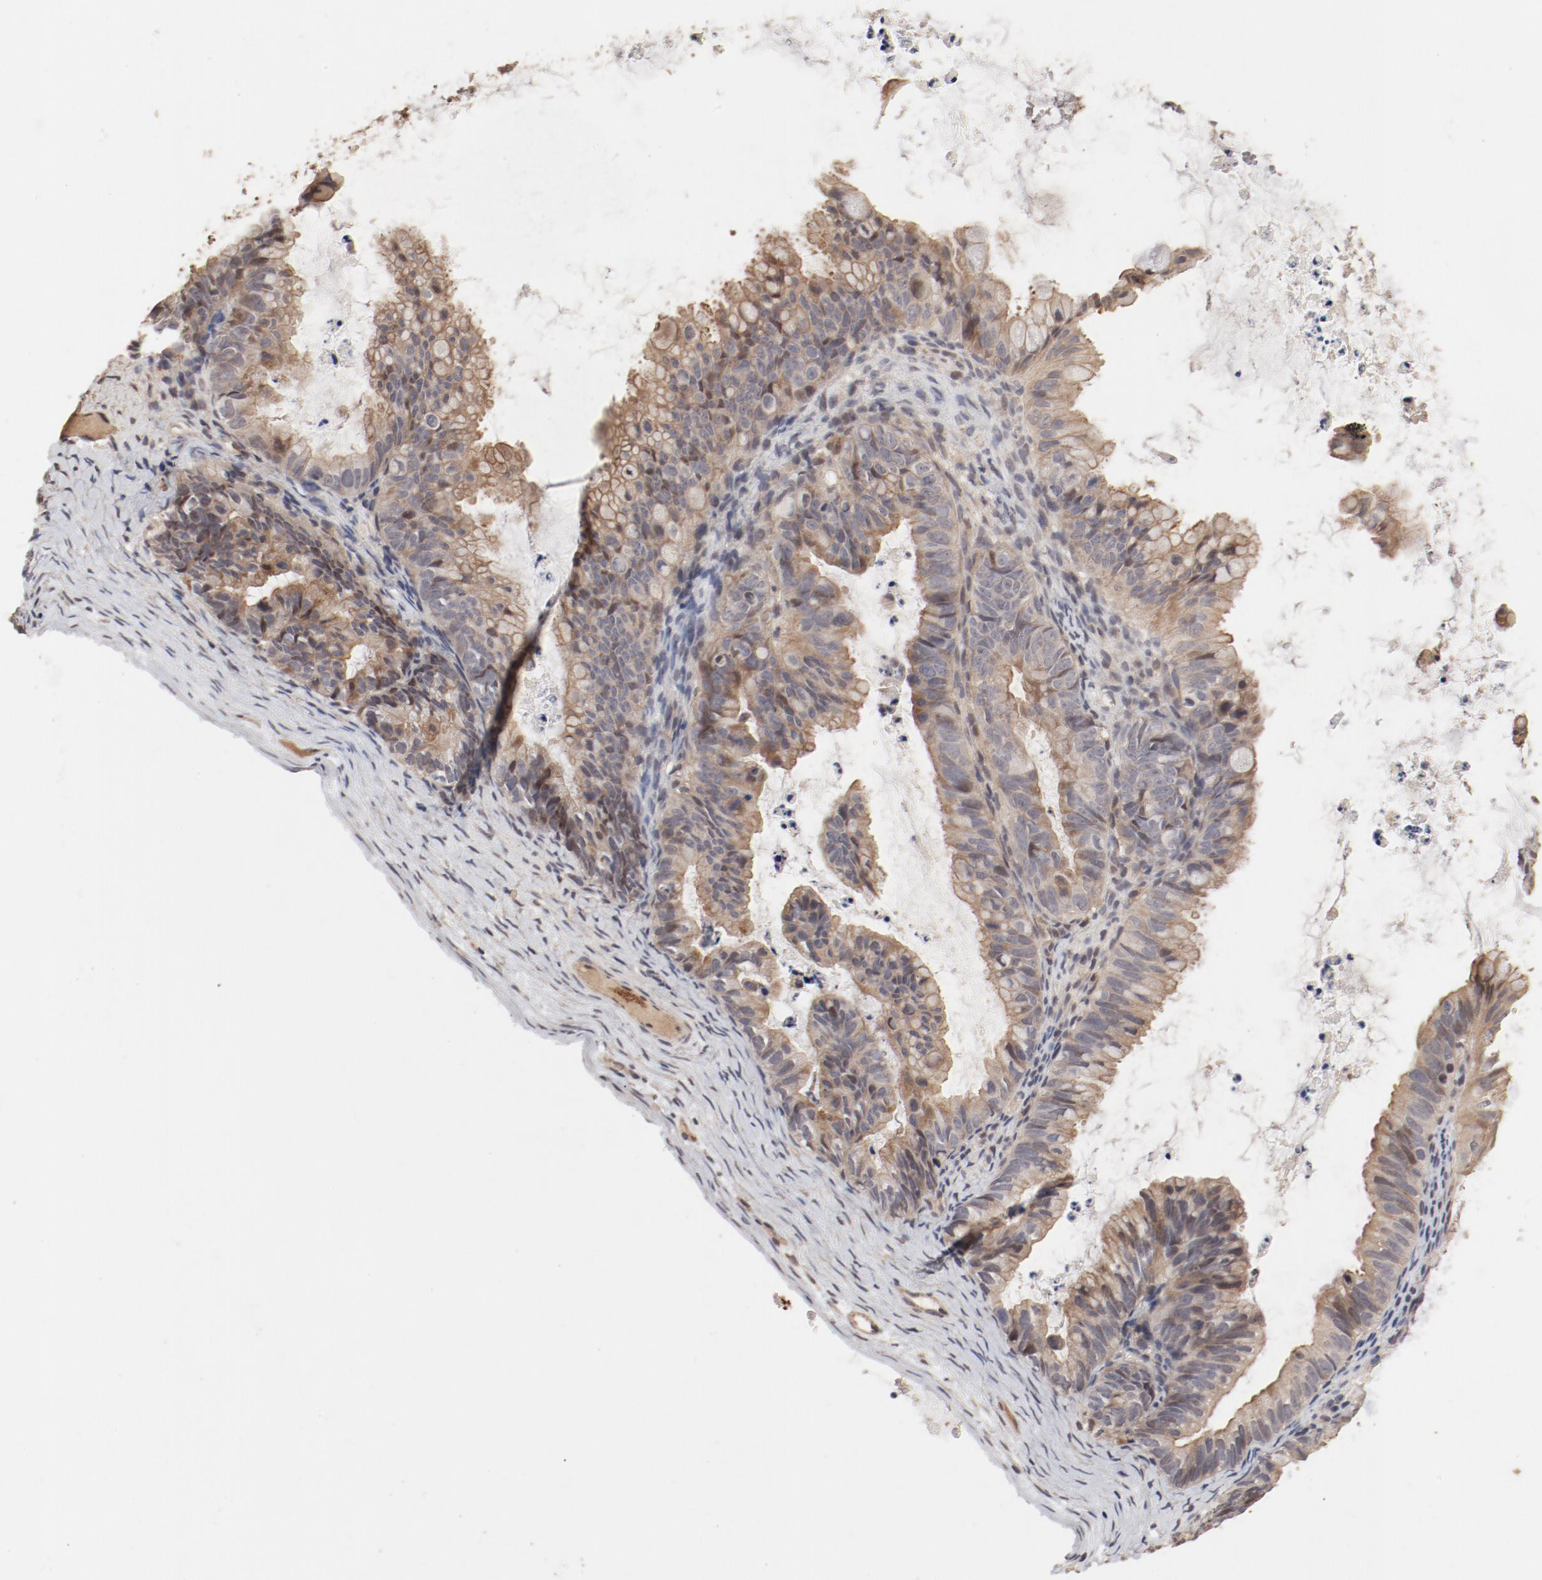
{"staining": {"intensity": "moderate", "quantity": ">75%", "location": "cytoplasmic/membranous,nuclear"}, "tissue": "ovarian cancer", "cell_type": "Tumor cells", "image_type": "cancer", "snomed": [{"axis": "morphology", "description": "Cystadenocarcinoma, mucinous, NOS"}, {"axis": "topography", "description": "Ovary"}], "caption": "Tumor cells reveal moderate cytoplasmic/membranous and nuclear positivity in approximately >75% of cells in ovarian cancer (mucinous cystadenocarcinoma). (brown staining indicates protein expression, while blue staining denotes nuclei).", "gene": "IL3RA", "patient": {"sex": "female", "age": 36}}